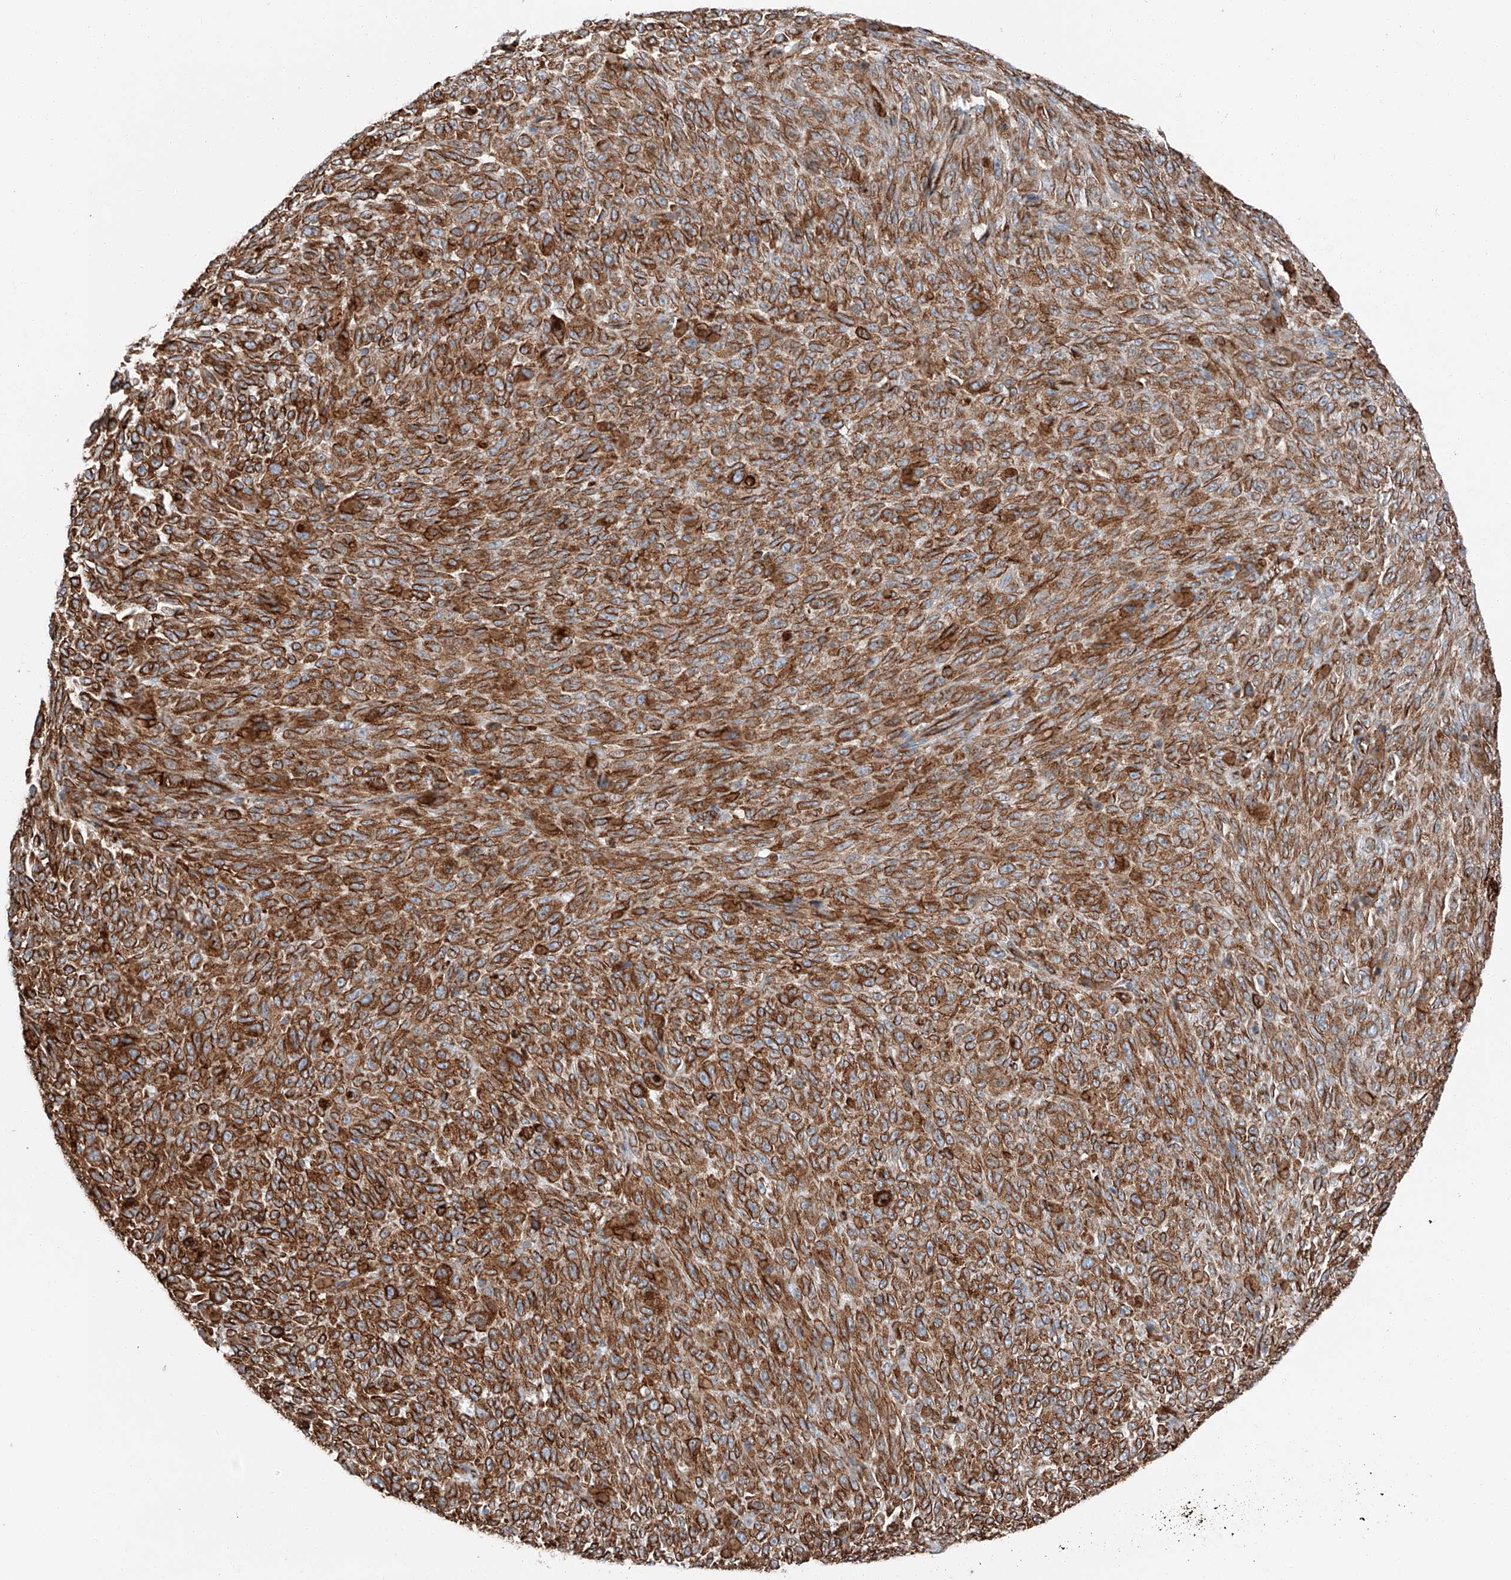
{"staining": {"intensity": "strong", "quantity": ">75%", "location": "cytoplasmic/membranous"}, "tissue": "melanoma", "cell_type": "Tumor cells", "image_type": "cancer", "snomed": [{"axis": "morphology", "description": "Malignant melanoma, NOS"}, {"axis": "topography", "description": "Skin"}], "caption": "Immunohistochemical staining of malignant melanoma demonstrates high levels of strong cytoplasmic/membranous expression in about >75% of tumor cells. Using DAB (3,3'-diaminobenzidine) (brown) and hematoxylin (blue) stains, captured at high magnification using brightfield microscopy.", "gene": "ZNF804A", "patient": {"sex": "female", "age": 82}}